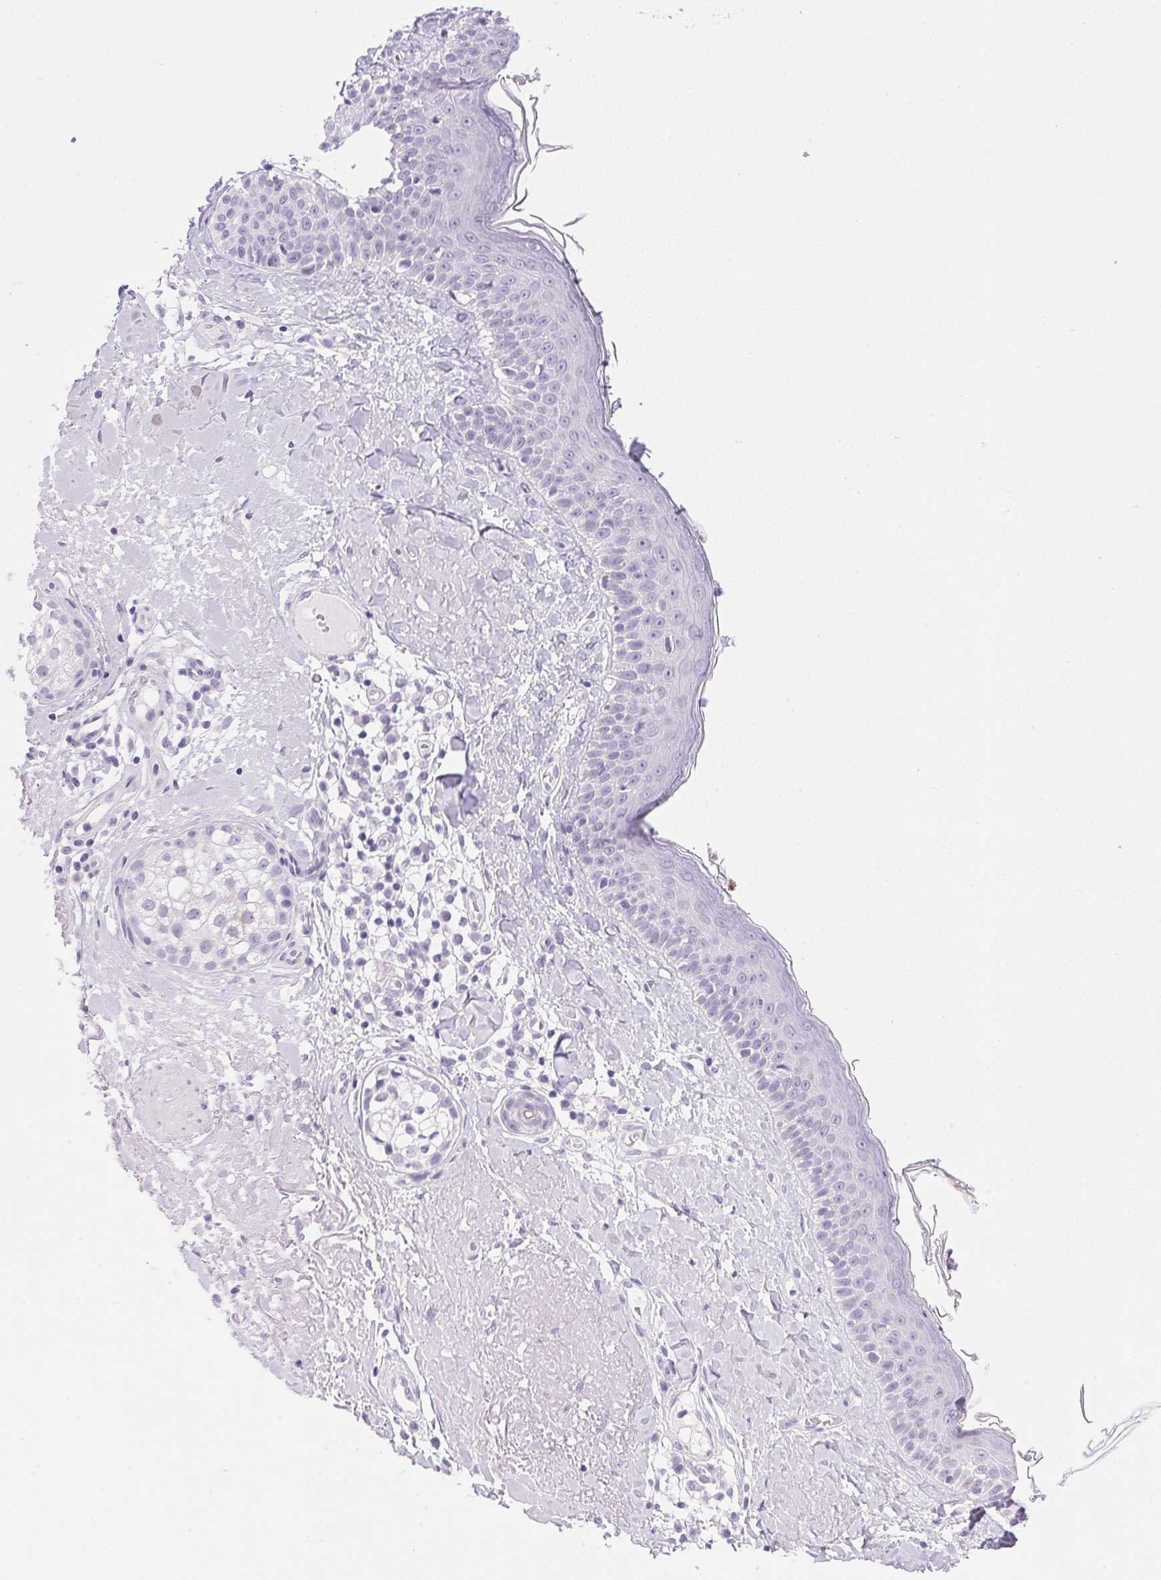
{"staining": {"intensity": "negative", "quantity": "none", "location": "none"}, "tissue": "skin", "cell_type": "Fibroblasts", "image_type": "normal", "snomed": [{"axis": "morphology", "description": "Normal tissue, NOS"}, {"axis": "topography", "description": "Skin"}], "caption": "Normal skin was stained to show a protein in brown. There is no significant staining in fibroblasts. The staining was performed using DAB (3,3'-diaminobenzidine) to visualize the protein expression in brown, while the nuclei were stained in blue with hematoxylin (Magnification: 20x).", "gene": "ATP6V0A4", "patient": {"sex": "male", "age": 73}}